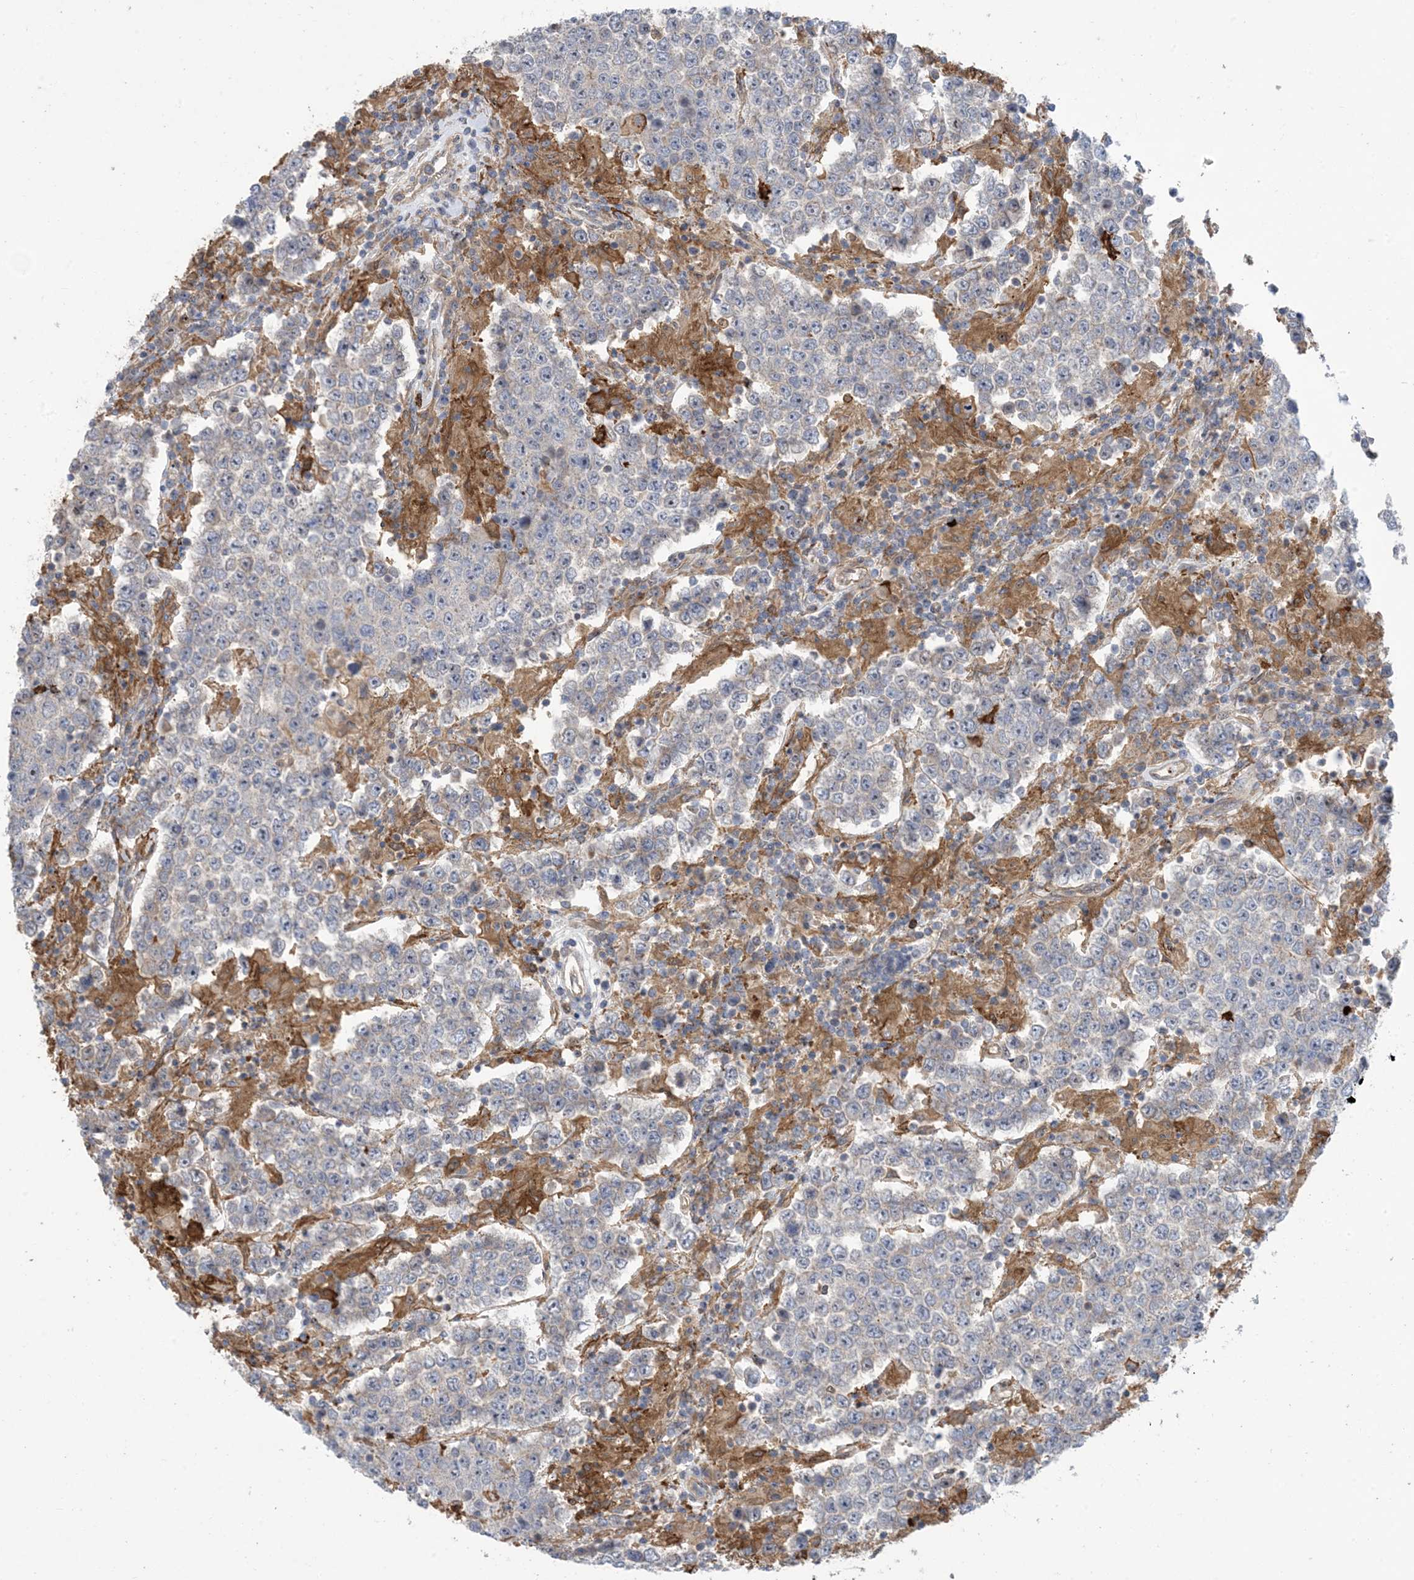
{"staining": {"intensity": "negative", "quantity": "none", "location": "none"}, "tissue": "testis cancer", "cell_type": "Tumor cells", "image_type": "cancer", "snomed": [{"axis": "morphology", "description": "Normal tissue, NOS"}, {"axis": "morphology", "description": "Urothelial carcinoma, High grade"}, {"axis": "morphology", "description": "Seminoma, NOS"}, {"axis": "morphology", "description": "Carcinoma, Embryonal, NOS"}, {"axis": "topography", "description": "Urinary bladder"}, {"axis": "topography", "description": "Testis"}], "caption": "Testis cancer (seminoma) was stained to show a protein in brown. There is no significant staining in tumor cells.", "gene": "HS1BP3", "patient": {"sex": "male", "age": 41}}